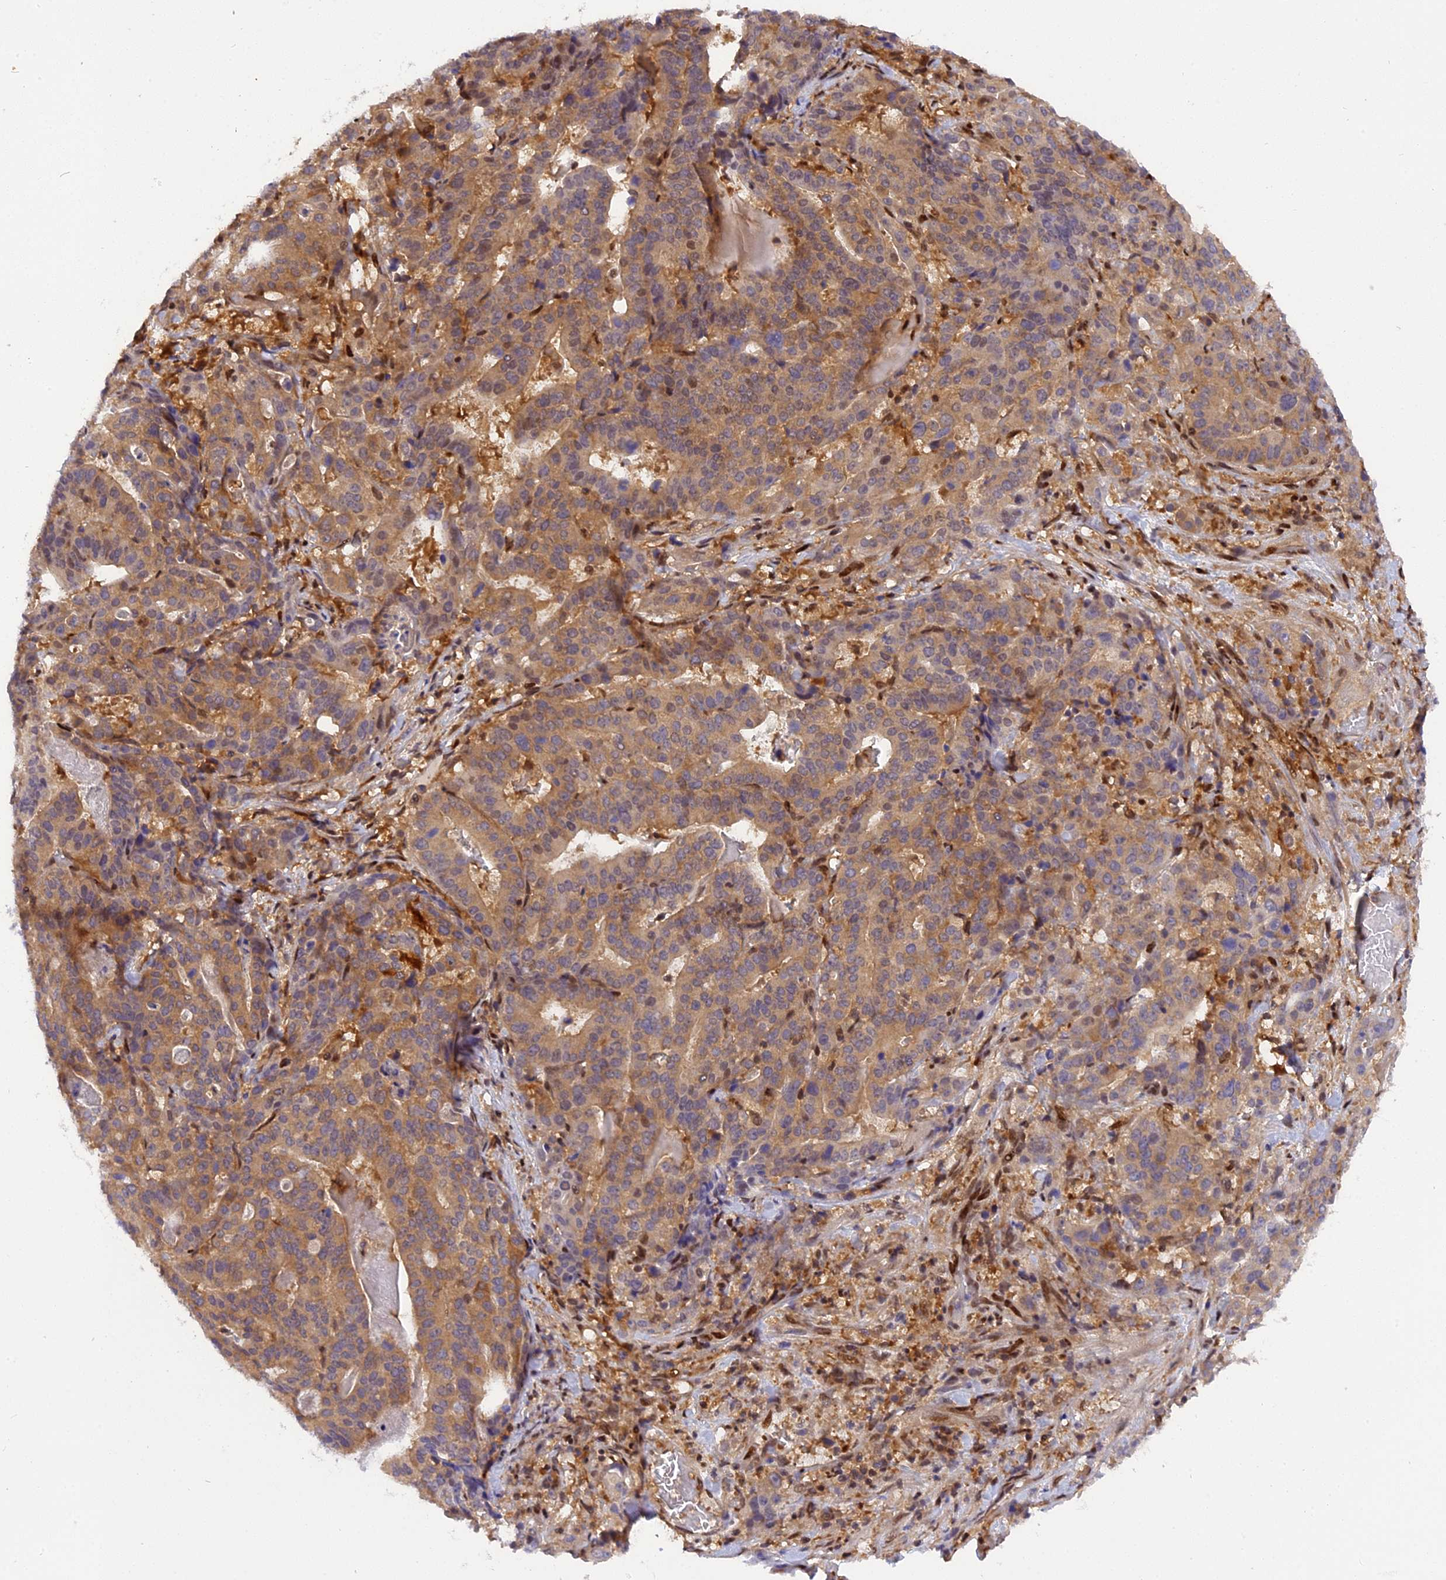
{"staining": {"intensity": "moderate", "quantity": ">75%", "location": "cytoplasmic/membranous,nuclear"}, "tissue": "stomach cancer", "cell_type": "Tumor cells", "image_type": "cancer", "snomed": [{"axis": "morphology", "description": "Adenocarcinoma, NOS"}, {"axis": "topography", "description": "Stomach"}], "caption": "Protein expression analysis of stomach adenocarcinoma exhibits moderate cytoplasmic/membranous and nuclear staining in about >75% of tumor cells.", "gene": "RABGGTA", "patient": {"sex": "male", "age": 48}}